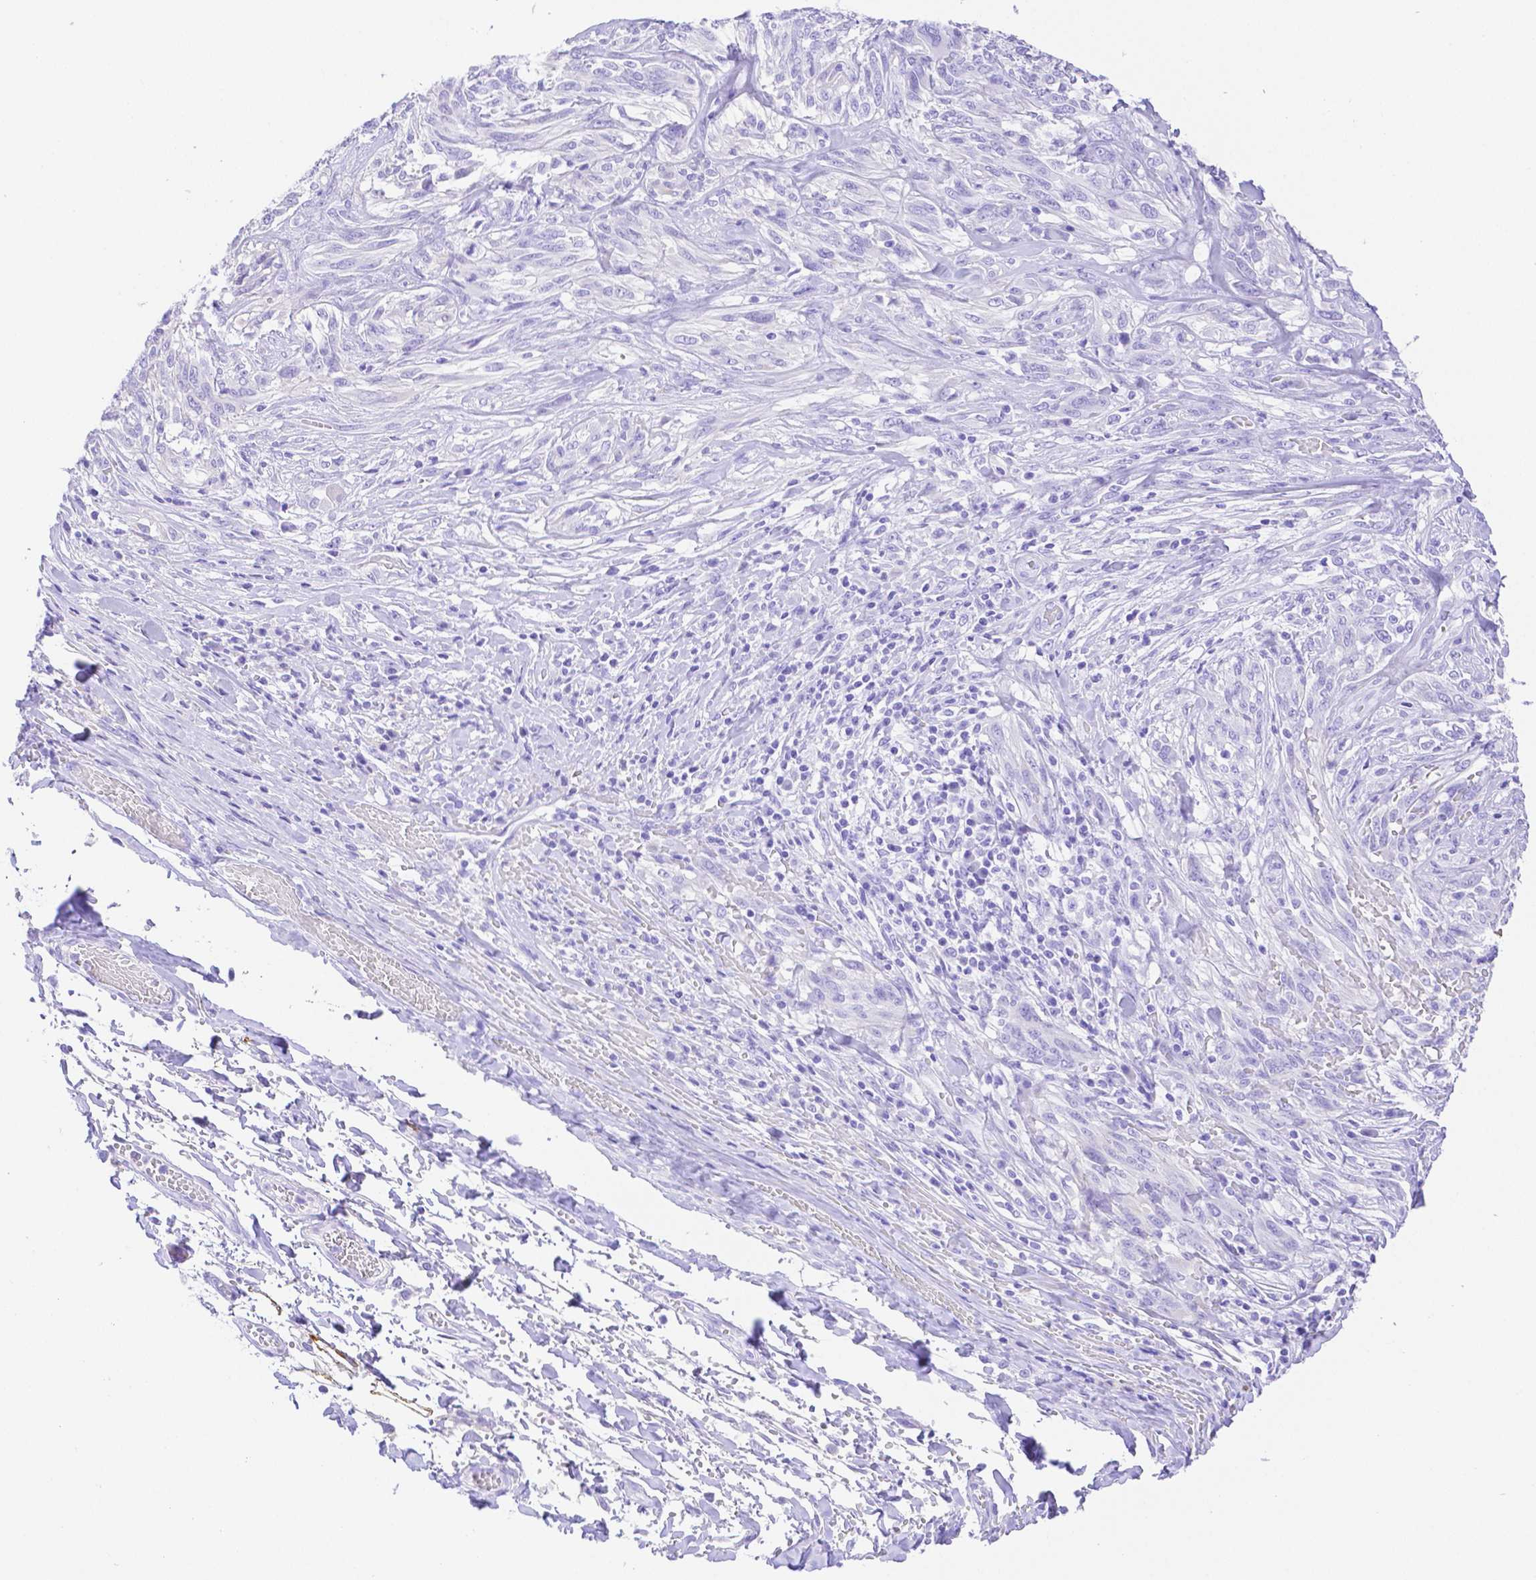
{"staining": {"intensity": "negative", "quantity": "none", "location": "none"}, "tissue": "melanoma", "cell_type": "Tumor cells", "image_type": "cancer", "snomed": [{"axis": "morphology", "description": "Malignant melanoma, NOS"}, {"axis": "topography", "description": "Skin"}], "caption": "This is a histopathology image of immunohistochemistry (IHC) staining of malignant melanoma, which shows no staining in tumor cells. (DAB (3,3'-diaminobenzidine) immunohistochemistry (IHC) visualized using brightfield microscopy, high magnification).", "gene": "SMR3A", "patient": {"sex": "female", "age": 91}}